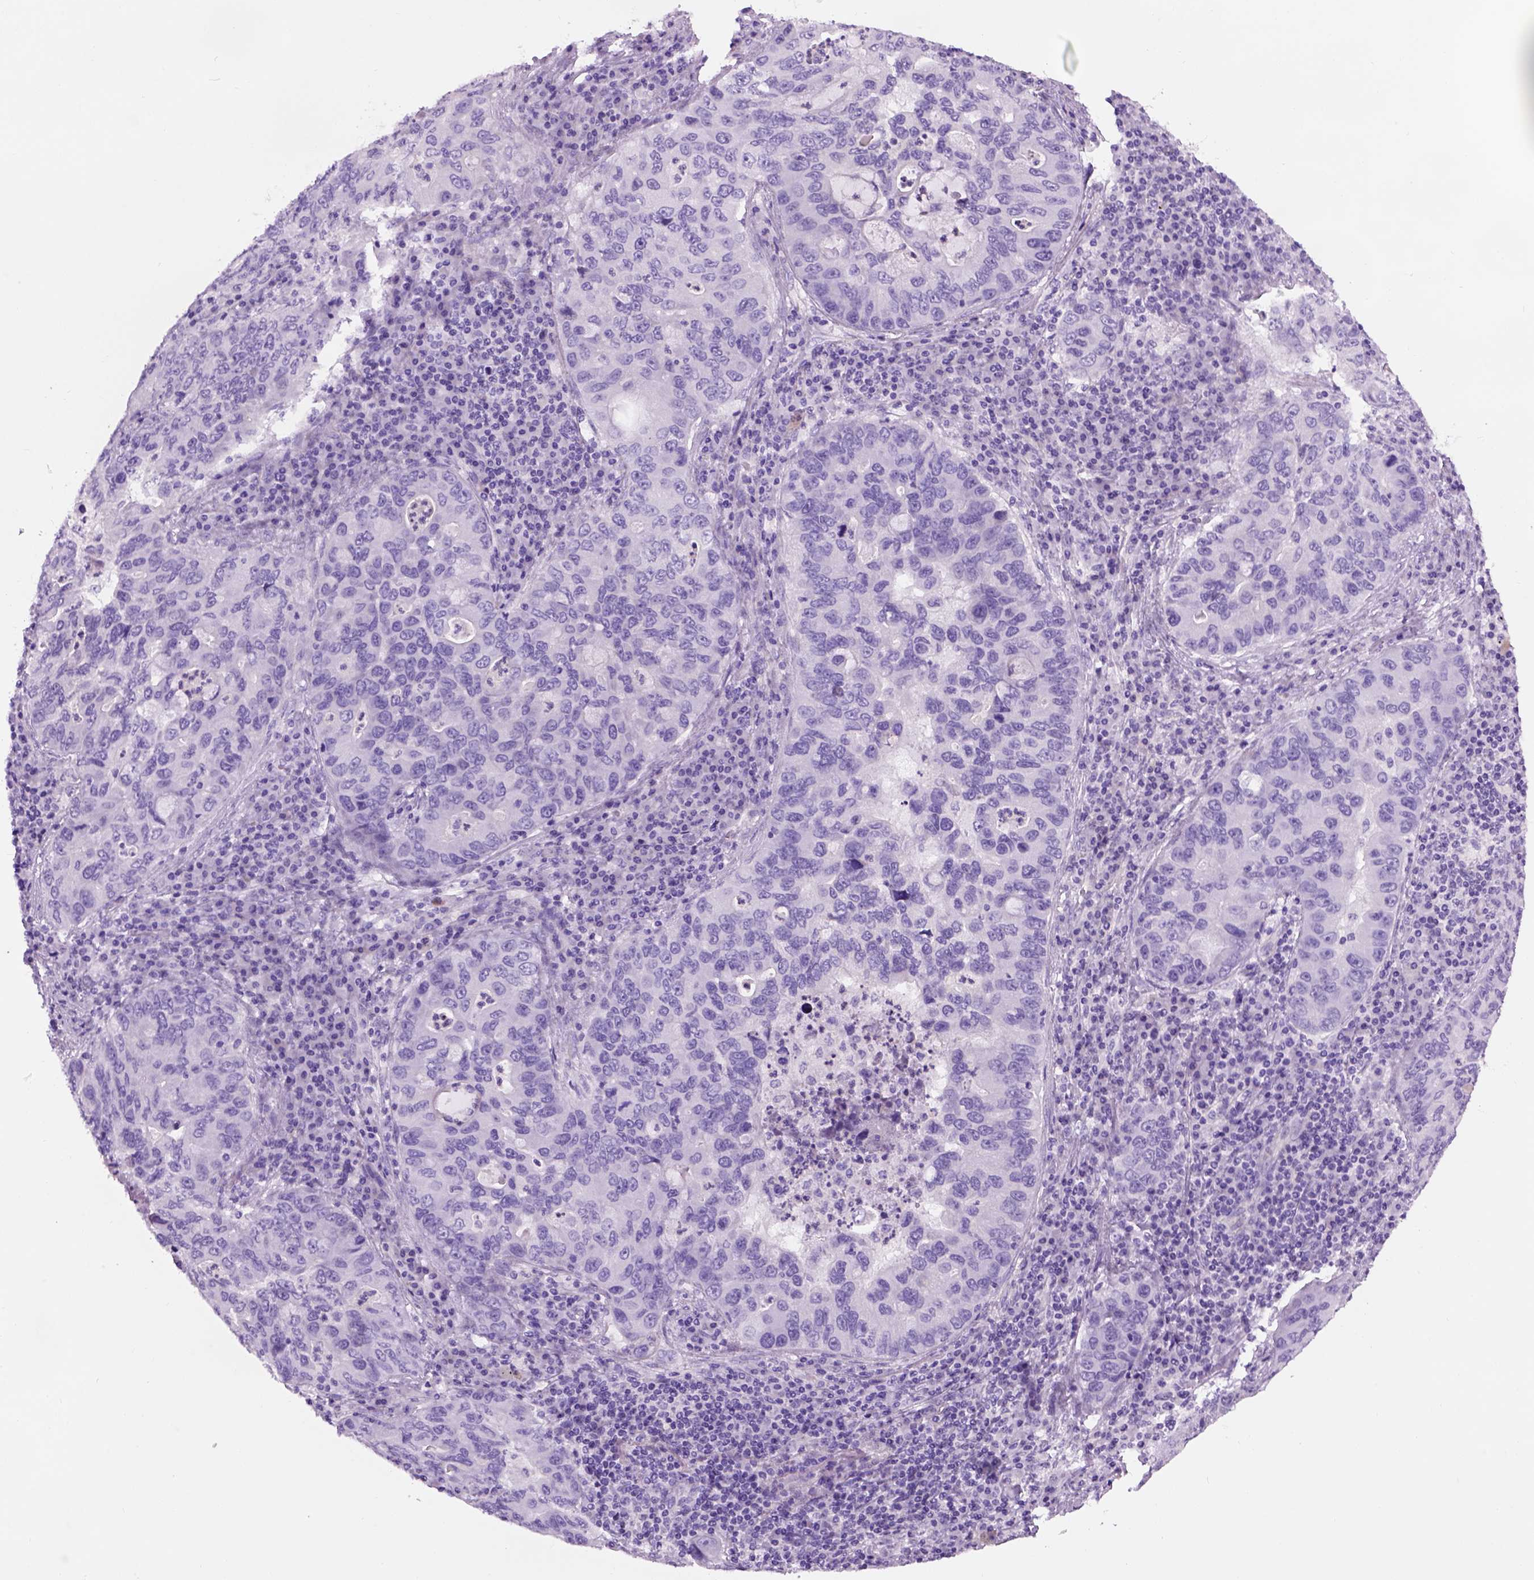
{"staining": {"intensity": "negative", "quantity": "none", "location": "none"}, "tissue": "lung cancer", "cell_type": "Tumor cells", "image_type": "cancer", "snomed": [{"axis": "morphology", "description": "Adenocarcinoma, NOS"}, {"axis": "morphology", "description": "Adenocarcinoma, metastatic, NOS"}, {"axis": "topography", "description": "Lymph node"}, {"axis": "topography", "description": "Lung"}], "caption": "Tumor cells are negative for brown protein staining in lung cancer (metastatic adenocarcinoma).", "gene": "GABRB2", "patient": {"sex": "female", "age": 54}}